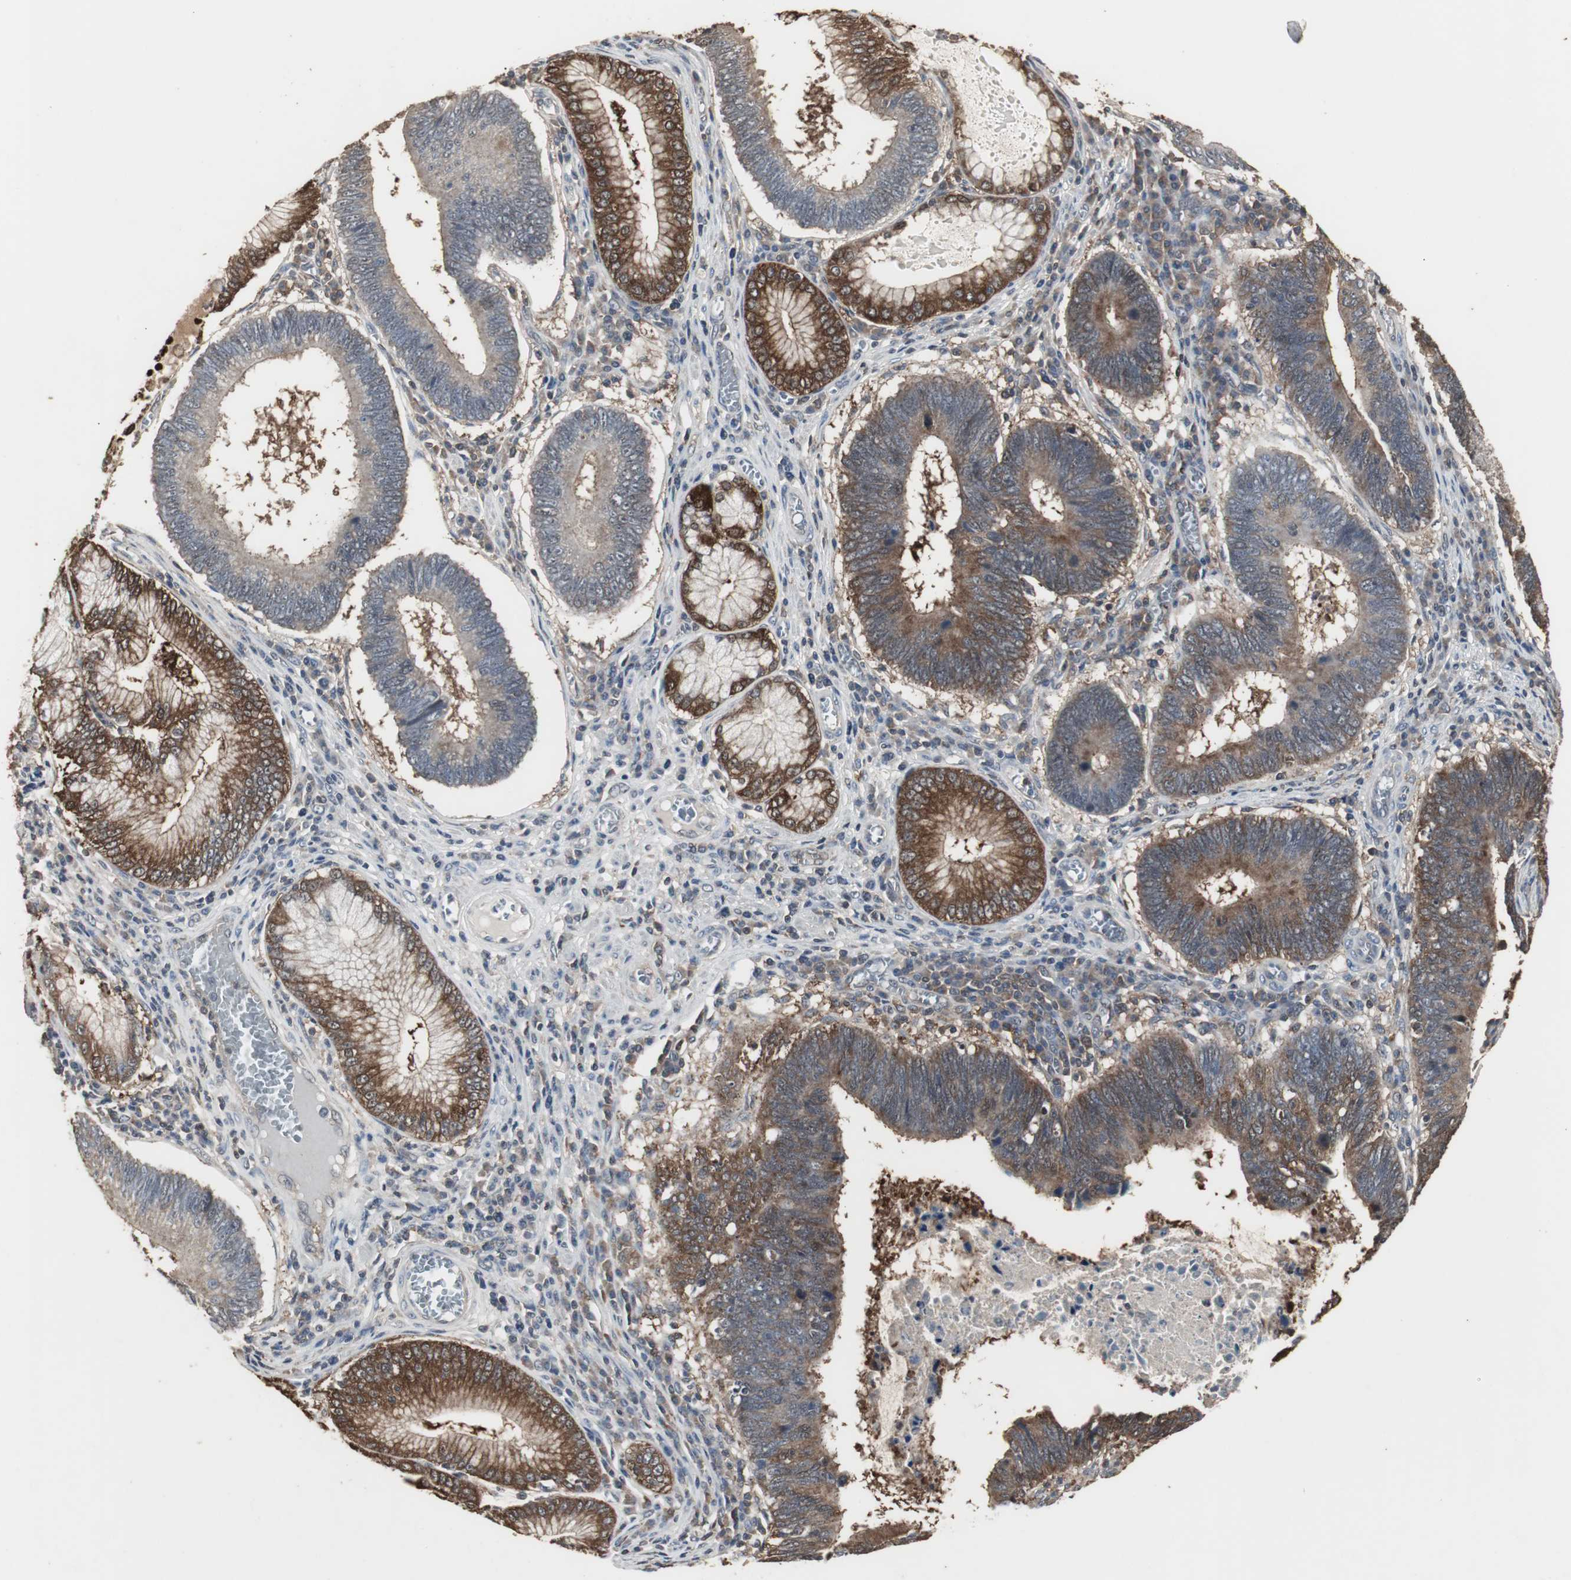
{"staining": {"intensity": "strong", "quantity": ">75%", "location": "cytoplasmic/membranous"}, "tissue": "stomach cancer", "cell_type": "Tumor cells", "image_type": "cancer", "snomed": [{"axis": "morphology", "description": "Adenocarcinoma, NOS"}, {"axis": "topography", "description": "Stomach"}], "caption": "Immunohistochemistry (DAB) staining of human stomach cancer (adenocarcinoma) reveals strong cytoplasmic/membranous protein positivity in about >75% of tumor cells. Immunohistochemistry (ihc) stains the protein in brown and the nuclei are stained blue.", "gene": "HPRT1", "patient": {"sex": "male", "age": 59}}